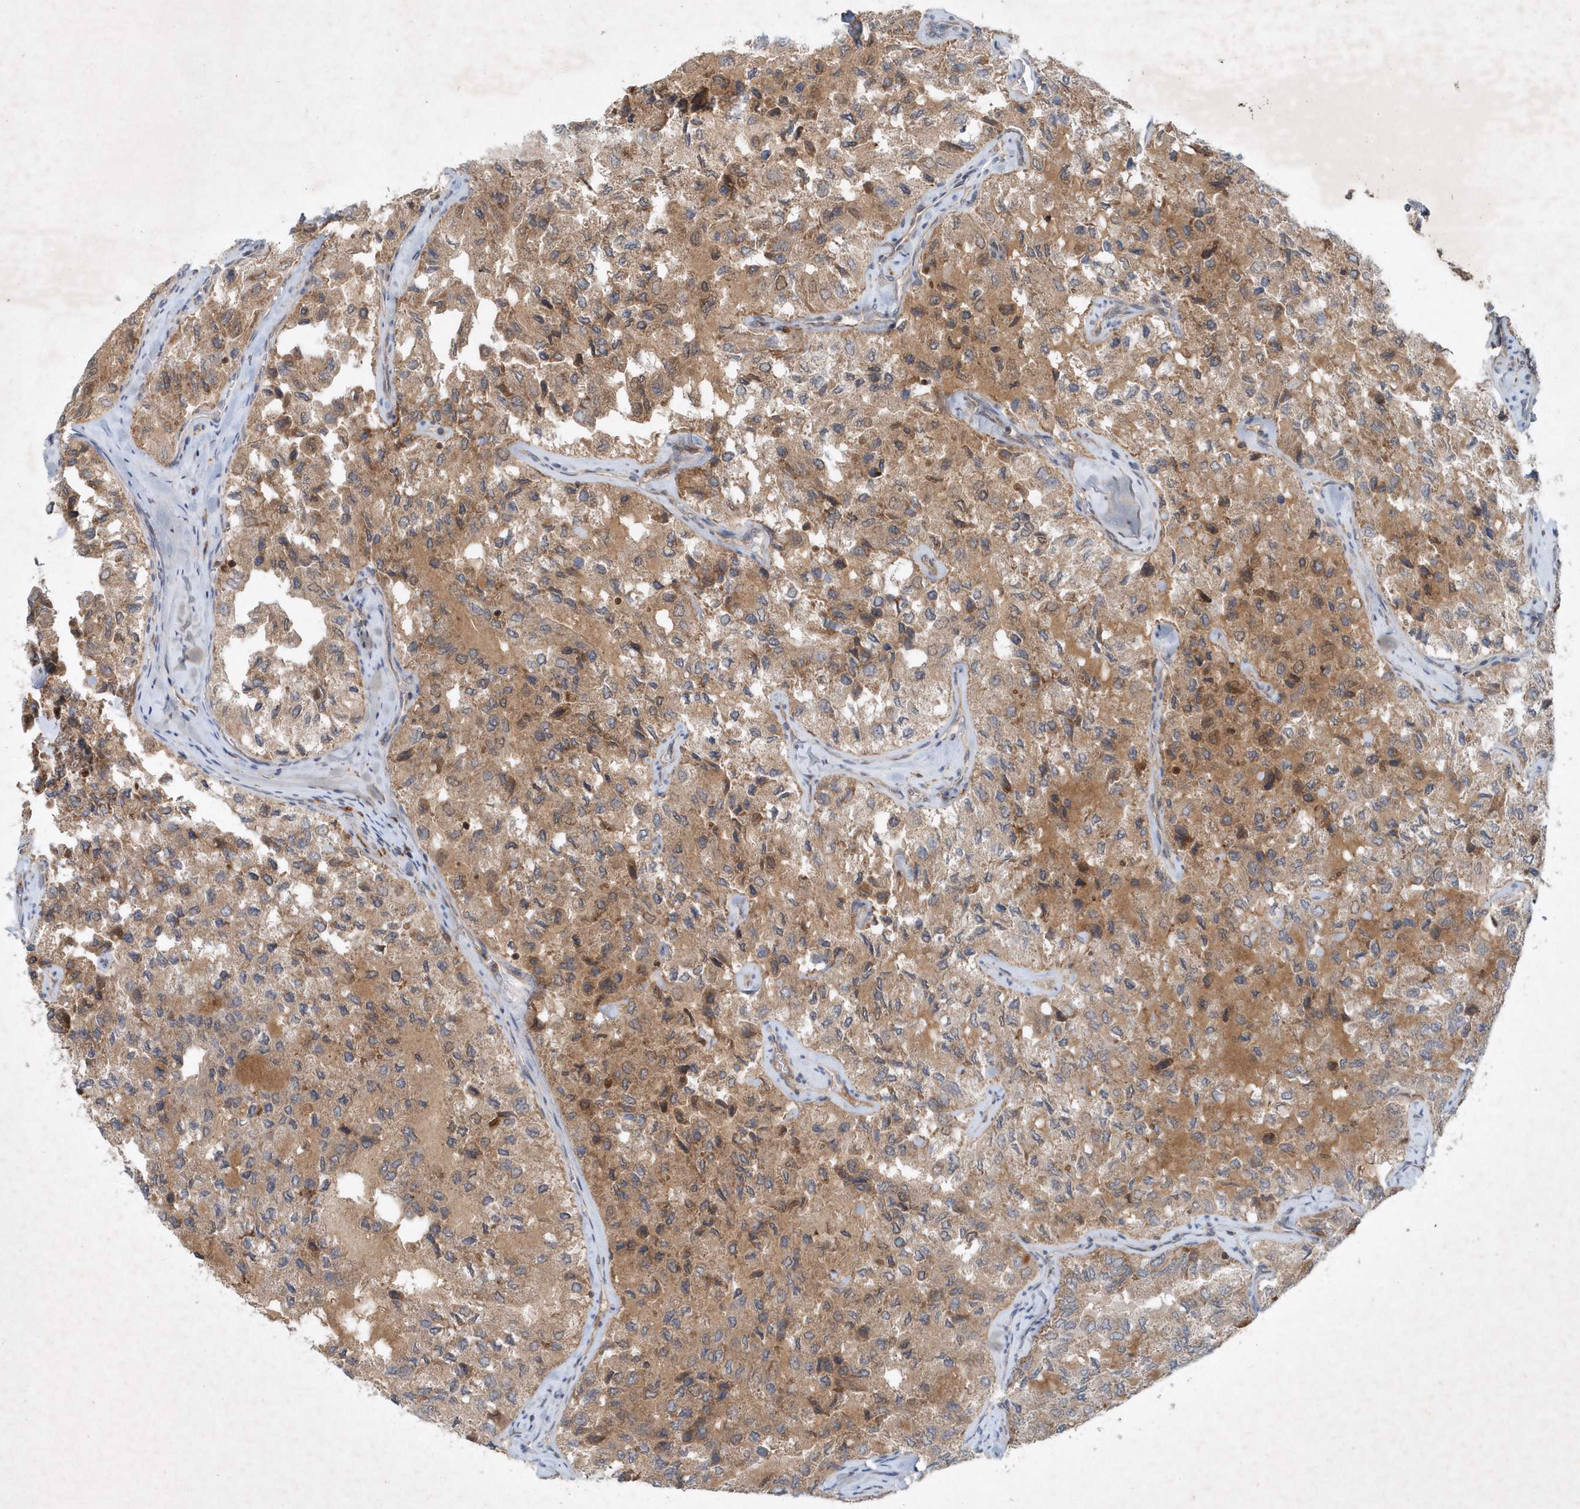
{"staining": {"intensity": "moderate", "quantity": "25%-75%", "location": "cytoplasmic/membranous"}, "tissue": "thyroid cancer", "cell_type": "Tumor cells", "image_type": "cancer", "snomed": [{"axis": "morphology", "description": "Follicular adenoma carcinoma, NOS"}, {"axis": "topography", "description": "Thyroid gland"}], "caption": "This is a photomicrograph of IHC staining of follicular adenoma carcinoma (thyroid), which shows moderate staining in the cytoplasmic/membranous of tumor cells.", "gene": "P2RY10", "patient": {"sex": "male", "age": 75}}